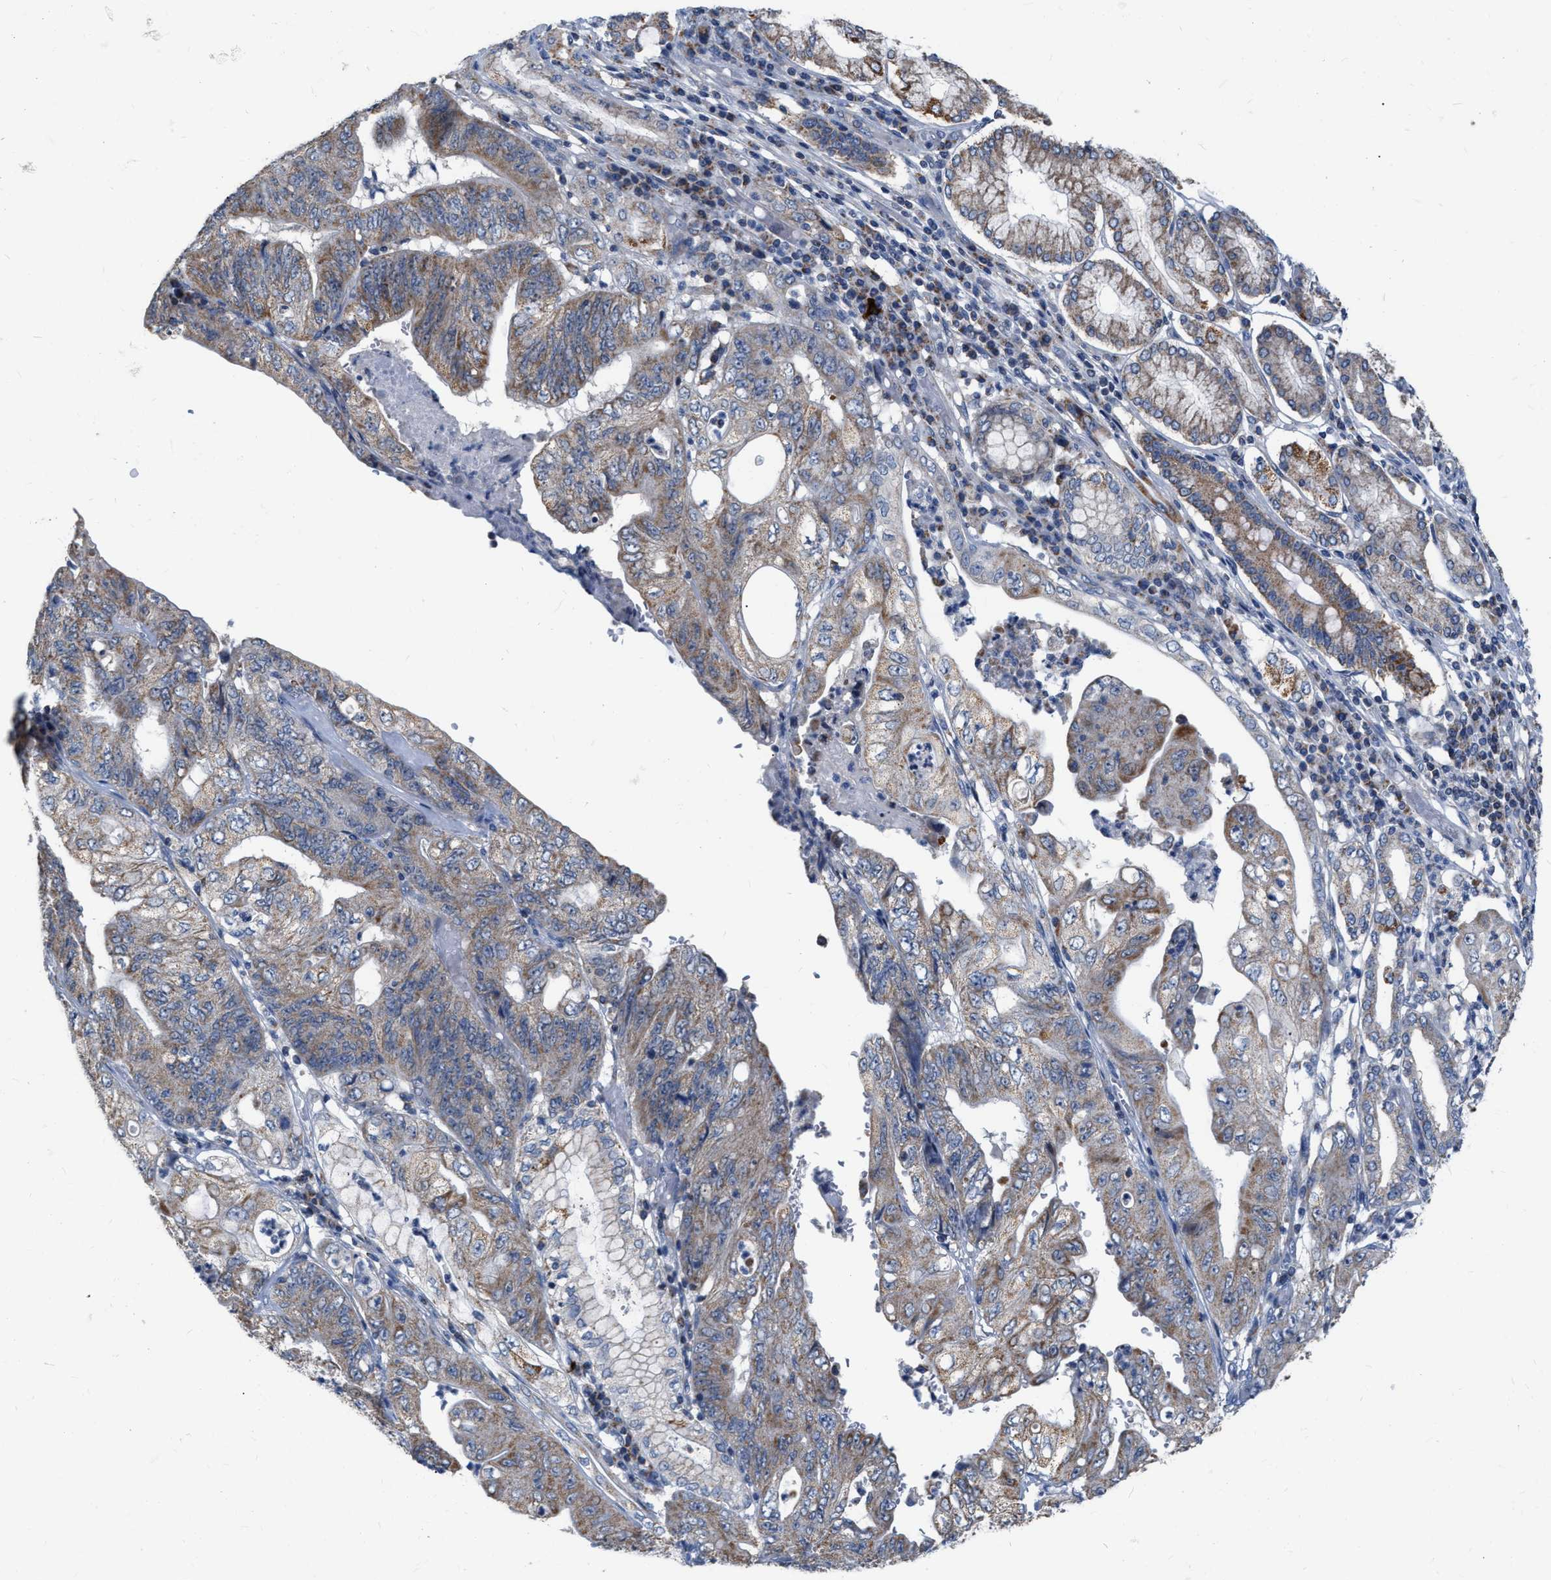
{"staining": {"intensity": "weak", "quantity": ">75%", "location": "cytoplasmic/membranous"}, "tissue": "stomach cancer", "cell_type": "Tumor cells", "image_type": "cancer", "snomed": [{"axis": "morphology", "description": "Adenocarcinoma, NOS"}, {"axis": "topography", "description": "Stomach"}], "caption": "DAB immunohistochemical staining of human stomach adenocarcinoma exhibits weak cytoplasmic/membranous protein positivity in approximately >75% of tumor cells.", "gene": "DDX56", "patient": {"sex": "female", "age": 73}}